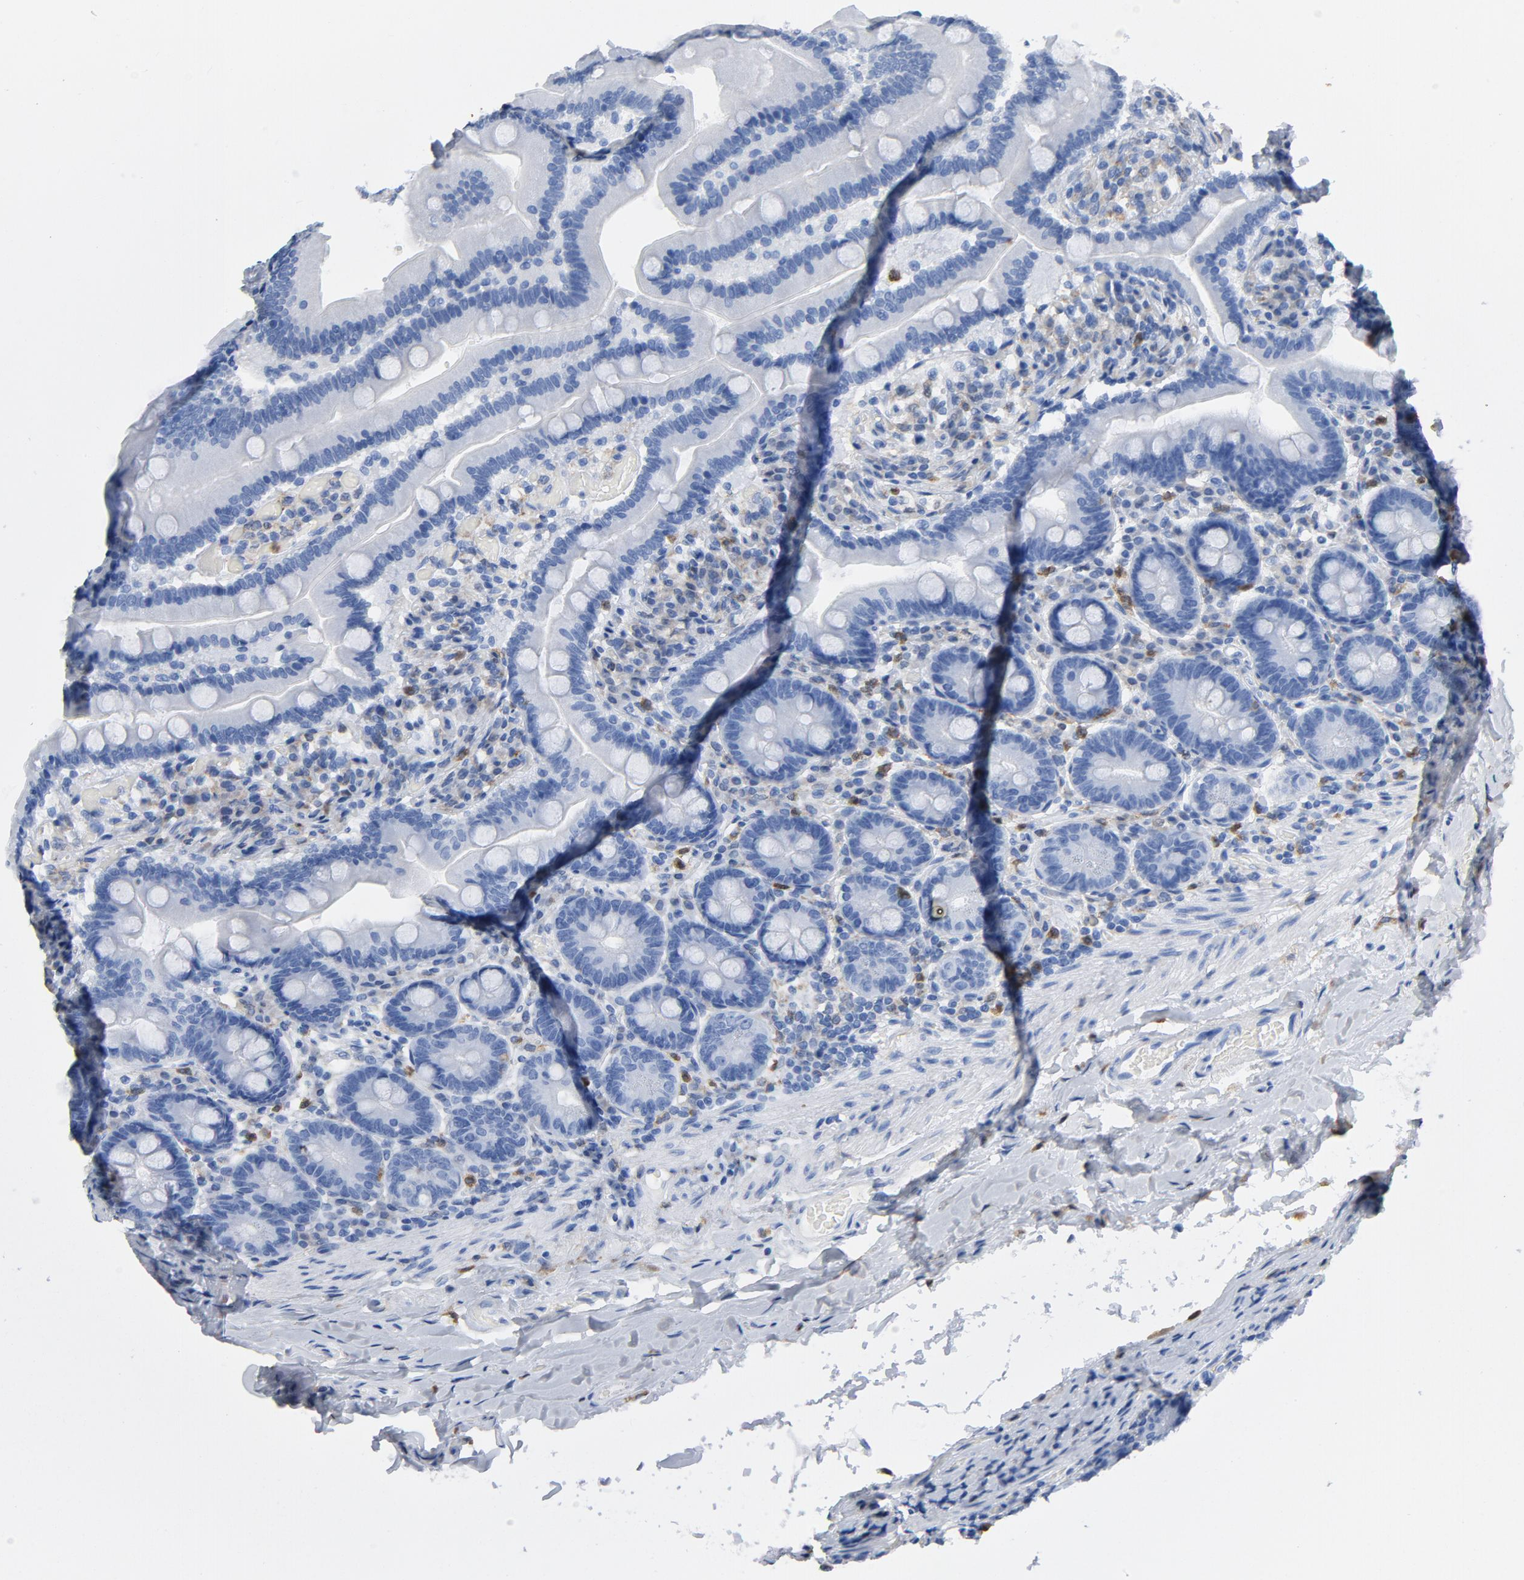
{"staining": {"intensity": "negative", "quantity": "none", "location": "none"}, "tissue": "duodenum", "cell_type": "Glandular cells", "image_type": "normal", "snomed": [{"axis": "morphology", "description": "Normal tissue, NOS"}, {"axis": "topography", "description": "Duodenum"}], "caption": "This is an IHC image of normal human duodenum. There is no expression in glandular cells.", "gene": "NCF1", "patient": {"sex": "male", "age": 66}}